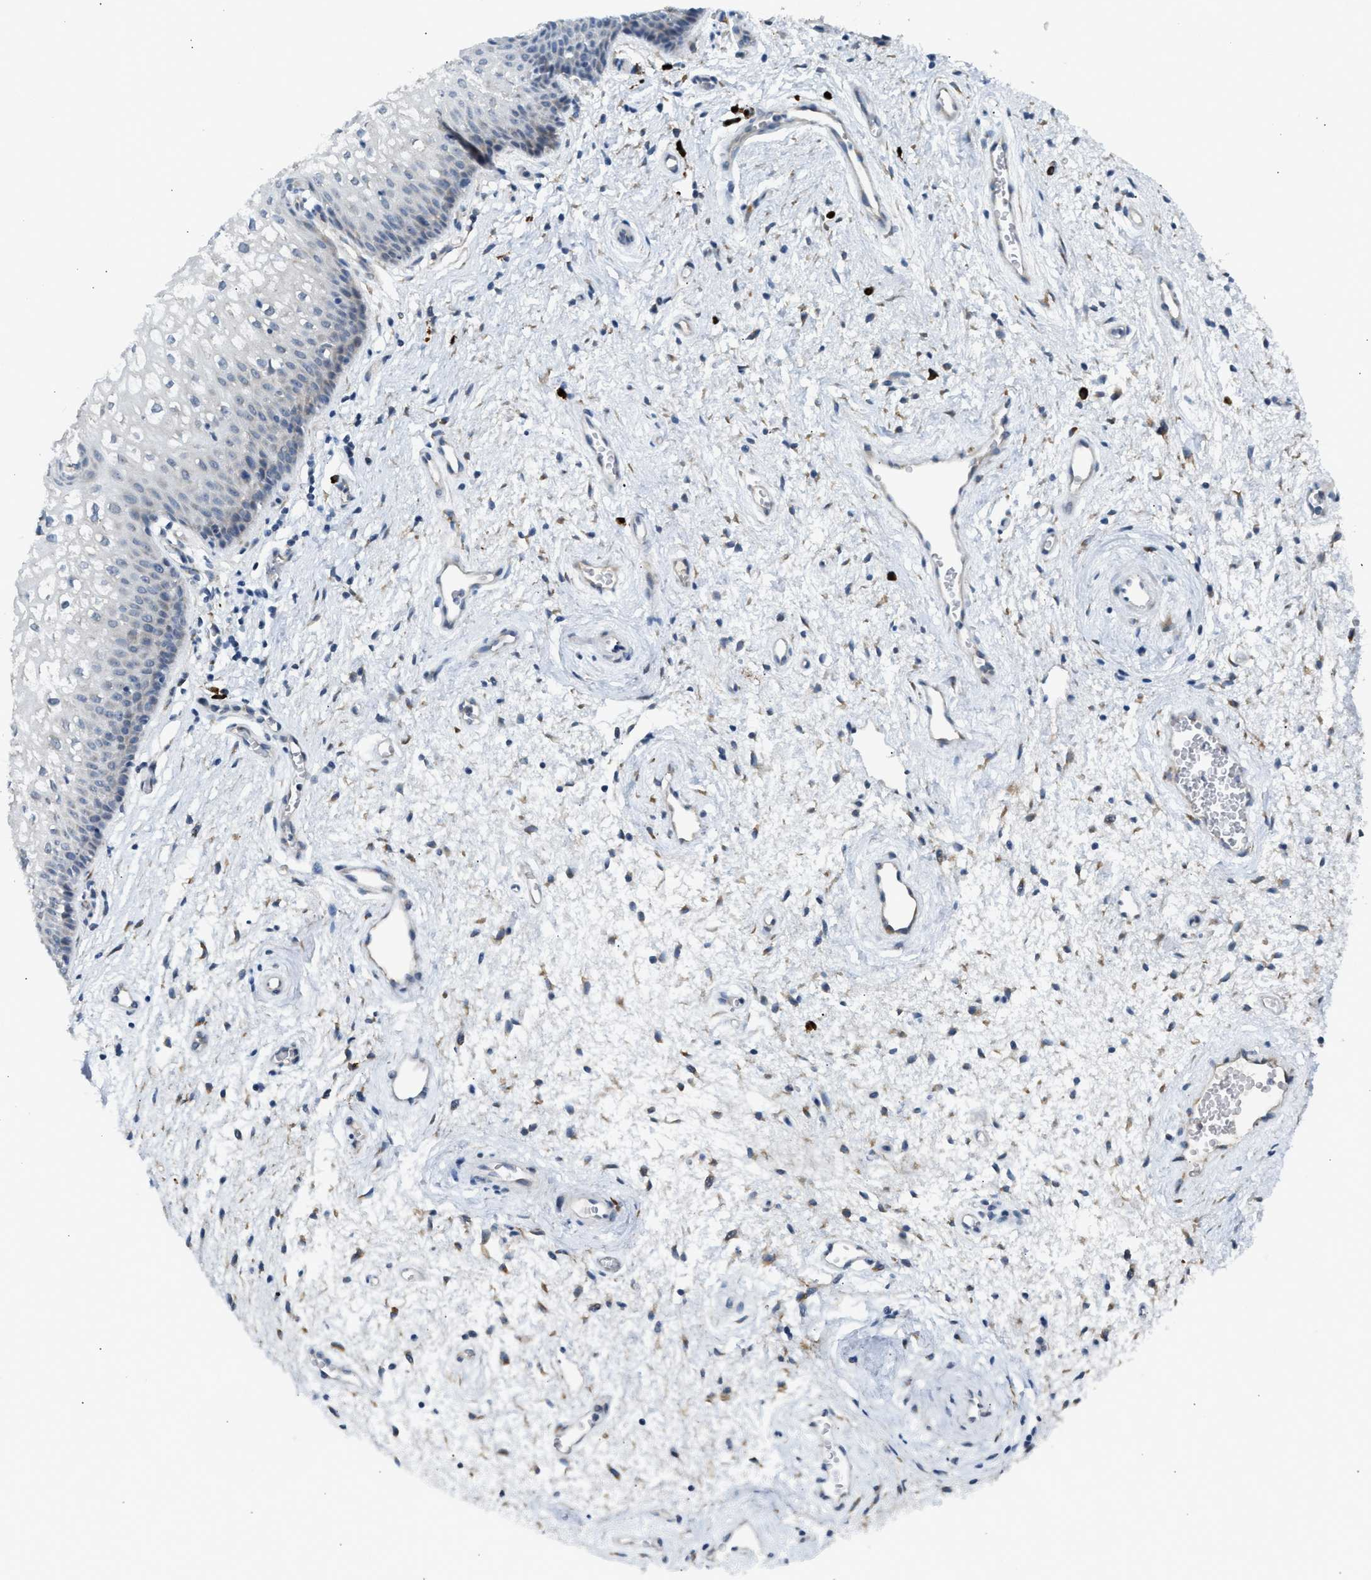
{"staining": {"intensity": "negative", "quantity": "none", "location": "none"}, "tissue": "vagina", "cell_type": "Squamous epithelial cells", "image_type": "normal", "snomed": [{"axis": "morphology", "description": "Normal tissue, NOS"}, {"axis": "topography", "description": "Vagina"}], "caption": "DAB (3,3'-diaminobenzidine) immunohistochemical staining of unremarkable human vagina exhibits no significant staining in squamous epithelial cells.", "gene": "KCNC2", "patient": {"sex": "female", "age": 34}}